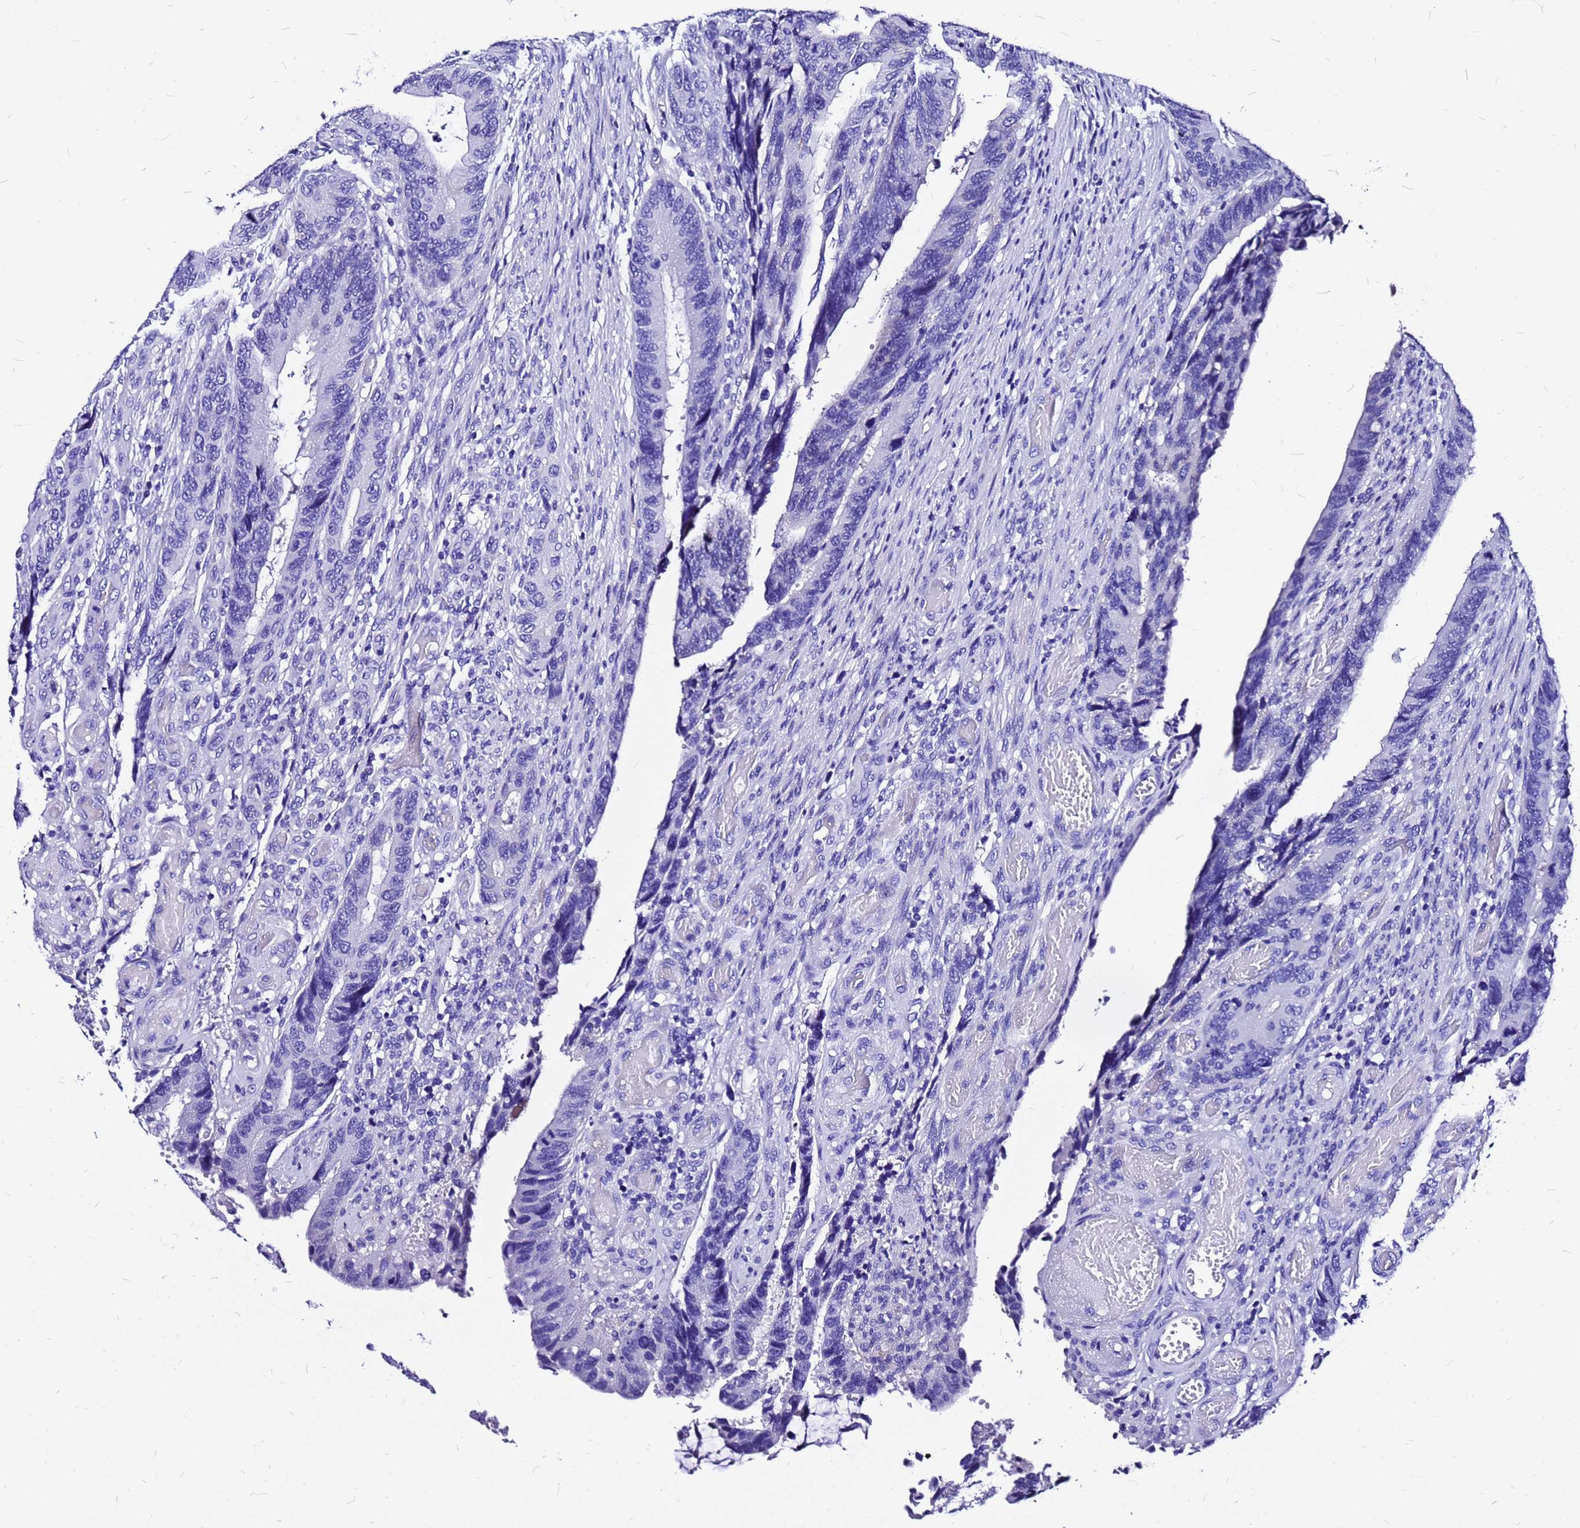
{"staining": {"intensity": "negative", "quantity": "none", "location": "none"}, "tissue": "colorectal cancer", "cell_type": "Tumor cells", "image_type": "cancer", "snomed": [{"axis": "morphology", "description": "Adenocarcinoma, NOS"}, {"axis": "topography", "description": "Colon"}], "caption": "A photomicrograph of colorectal cancer stained for a protein displays no brown staining in tumor cells.", "gene": "HERC4", "patient": {"sex": "male", "age": 87}}